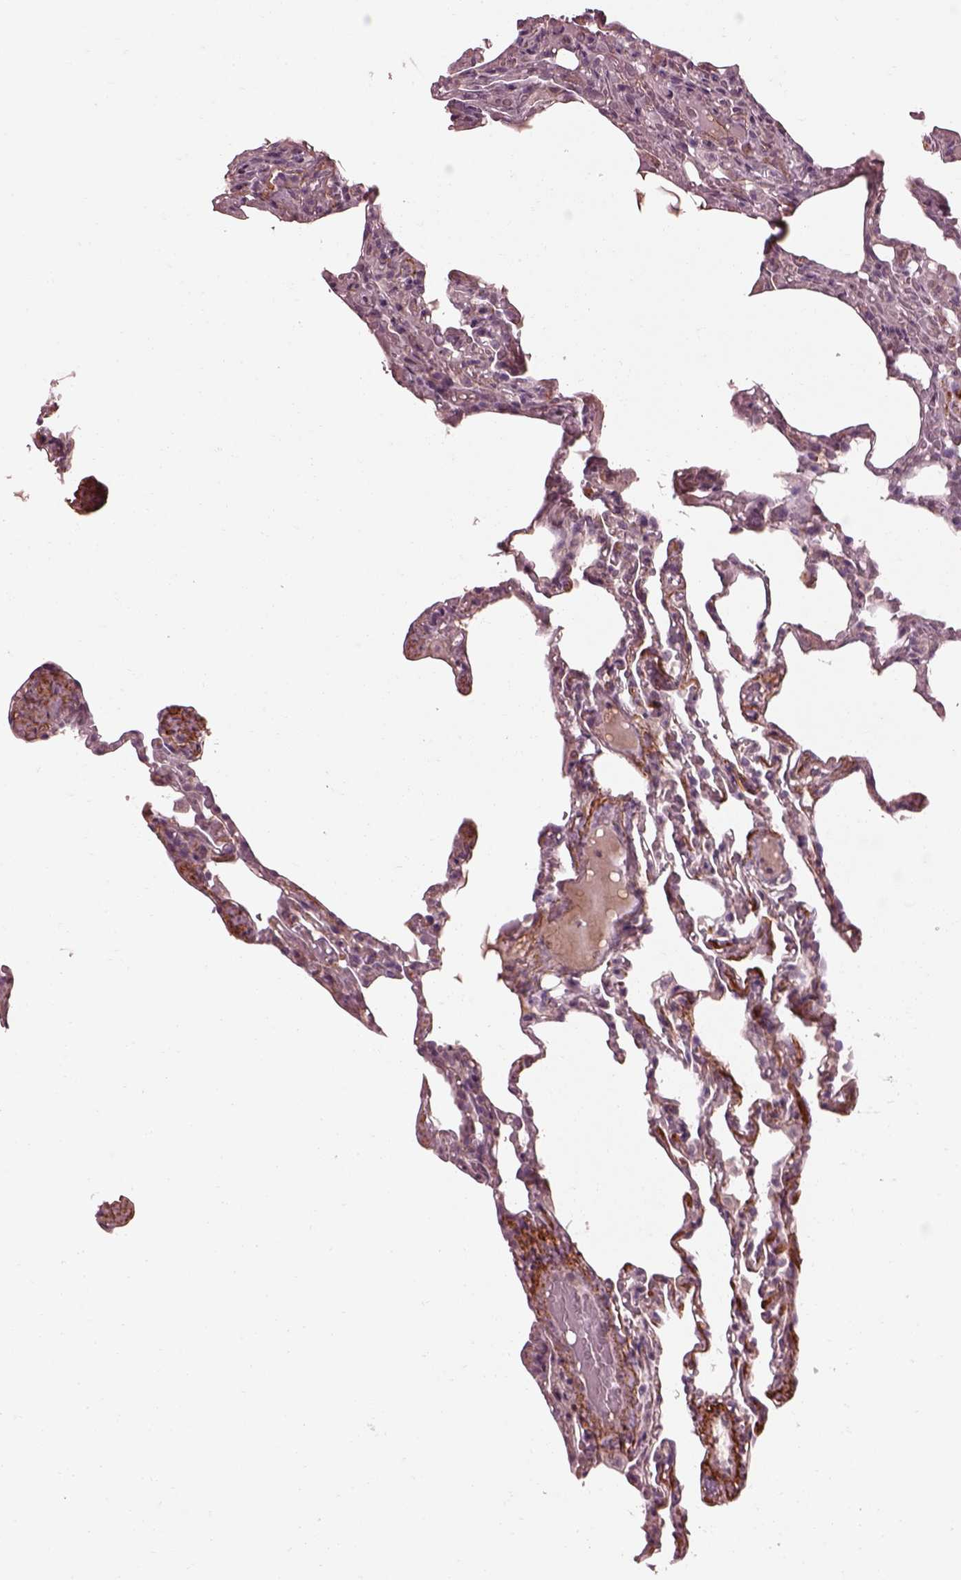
{"staining": {"intensity": "weak", "quantity": "<25%", "location": "cytoplasmic/membranous"}, "tissue": "lung", "cell_type": "Alveolar cells", "image_type": "normal", "snomed": [{"axis": "morphology", "description": "Normal tissue, NOS"}, {"axis": "topography", "description": "Lung"}], "caption": "An IHC micrograph of unremarkable lung is shown. There is no staining in alveolar cells of lung.", "gene": "EFEMP1", "patient": {"sex": "female", "age": 43}}